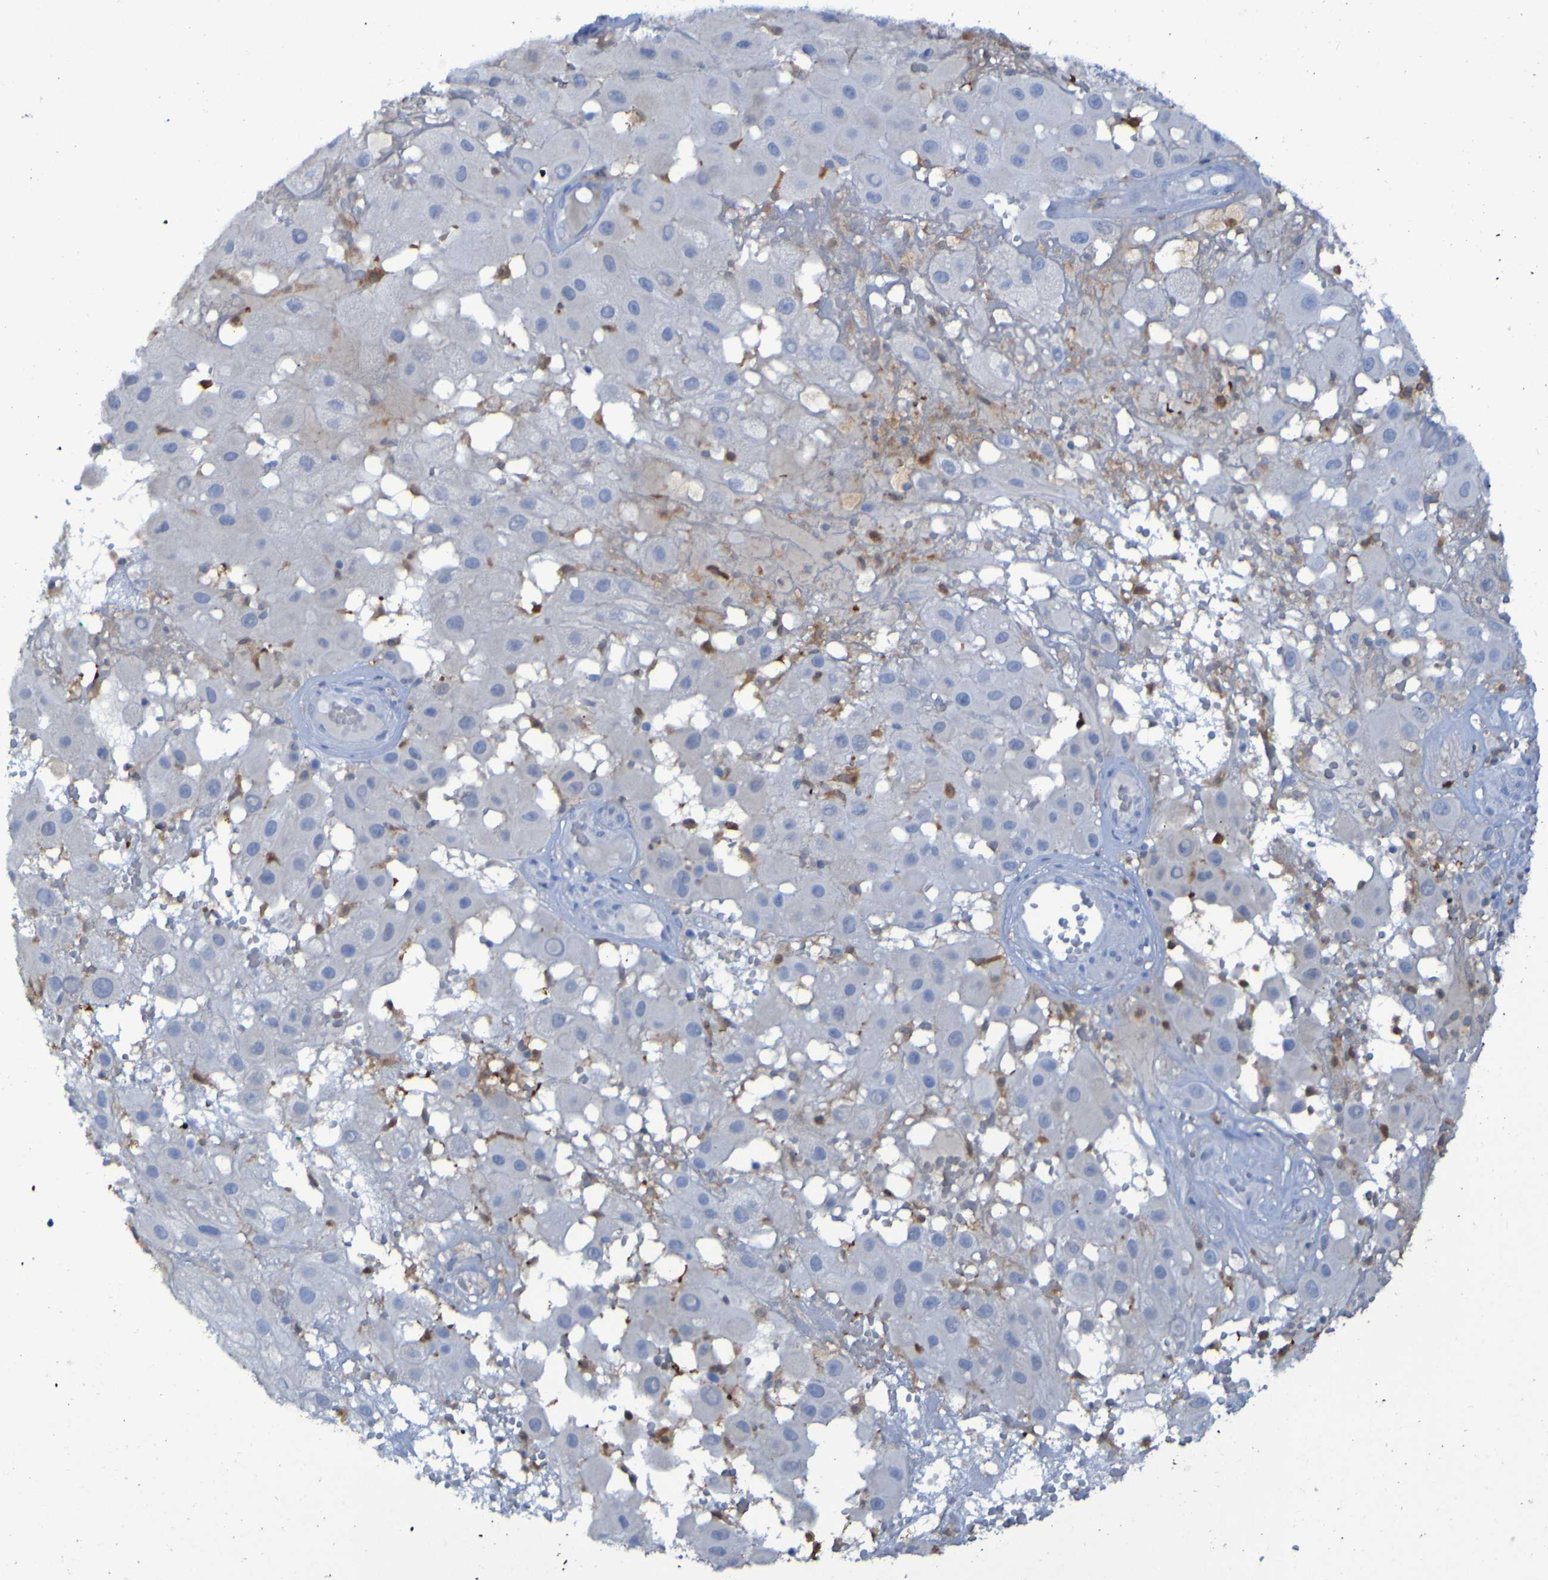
{"staining": {"intensity": "negative", "quantity": "none", "location": "none"}, "tissue": "melanoma", "cell_type": "Tumor cells", "image_type": "cancer", "snomed": [{"axis": "morphology", "description": "Malignant melanoma, NOS"}, {"axis": "topography", "description": "Skin"}], "caption": "This is an immunohistochemistry (IHC) photomicrograph of human malignant melanoma. There is no expression in tumor cells.", "gene": "MPPE1", "patient": {"sex": "female", "age": 81}}